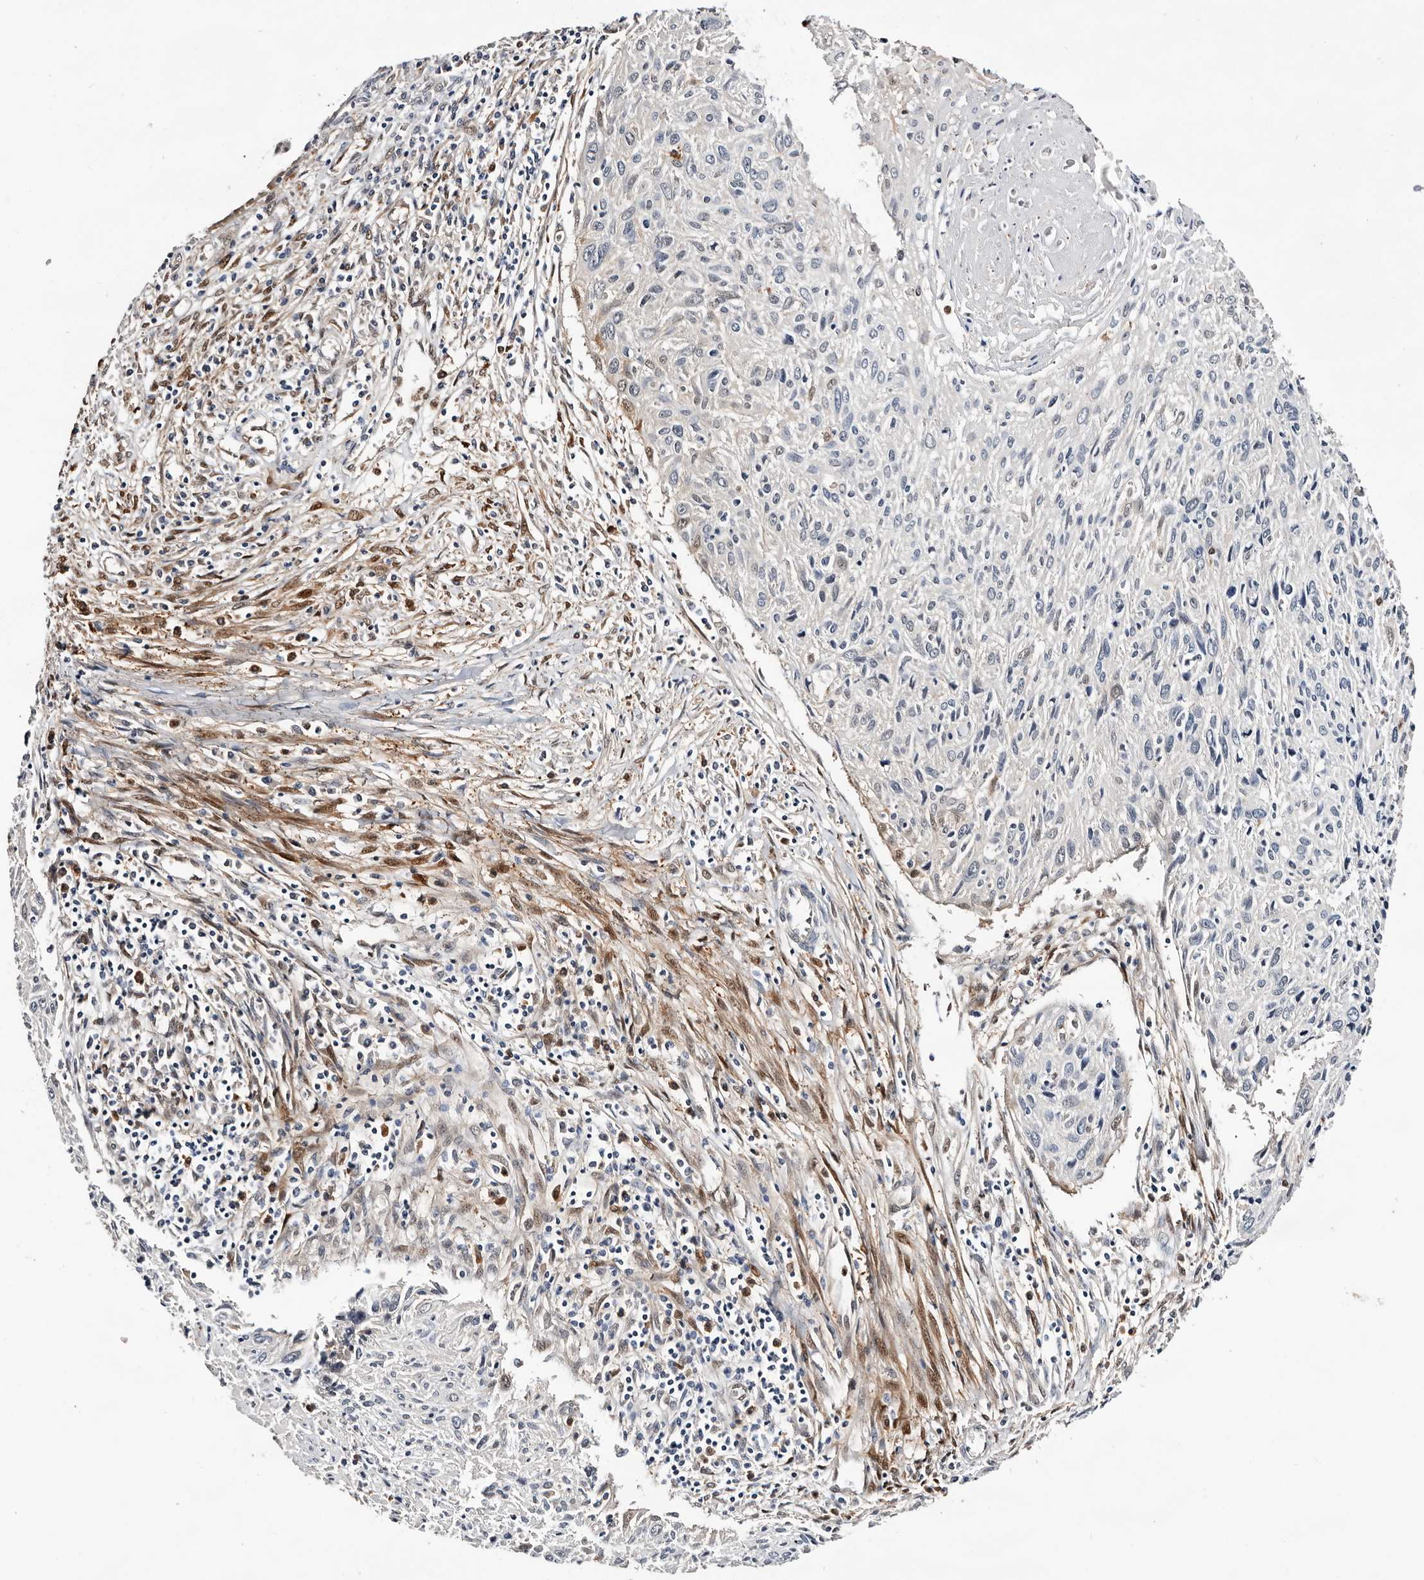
{"staining": {"intensity": "negative", "quantity": "none", "location": "none"}, "tissue": "cervical cancer", "cell_type": "Tumor cells", "image_type": "cancer", "snomed": [{"axis": "morphology", "description": "Squamous cell carcinoma, NOS"}, {"axis": "topography", "description": "Cervix"}], "caption": "The histopathology image reveals no staining of tumor cells in cervical cancer (squamous cell carcinoma). Brightfield microscopy of immunohistochemistry stained with DAB (3,3'-diaminobenzidine) (brown) and hematoxylin (blue), captured at high magnification.", "gene": "TP53I3", "patient": {"sex": "female", "age": 51}}